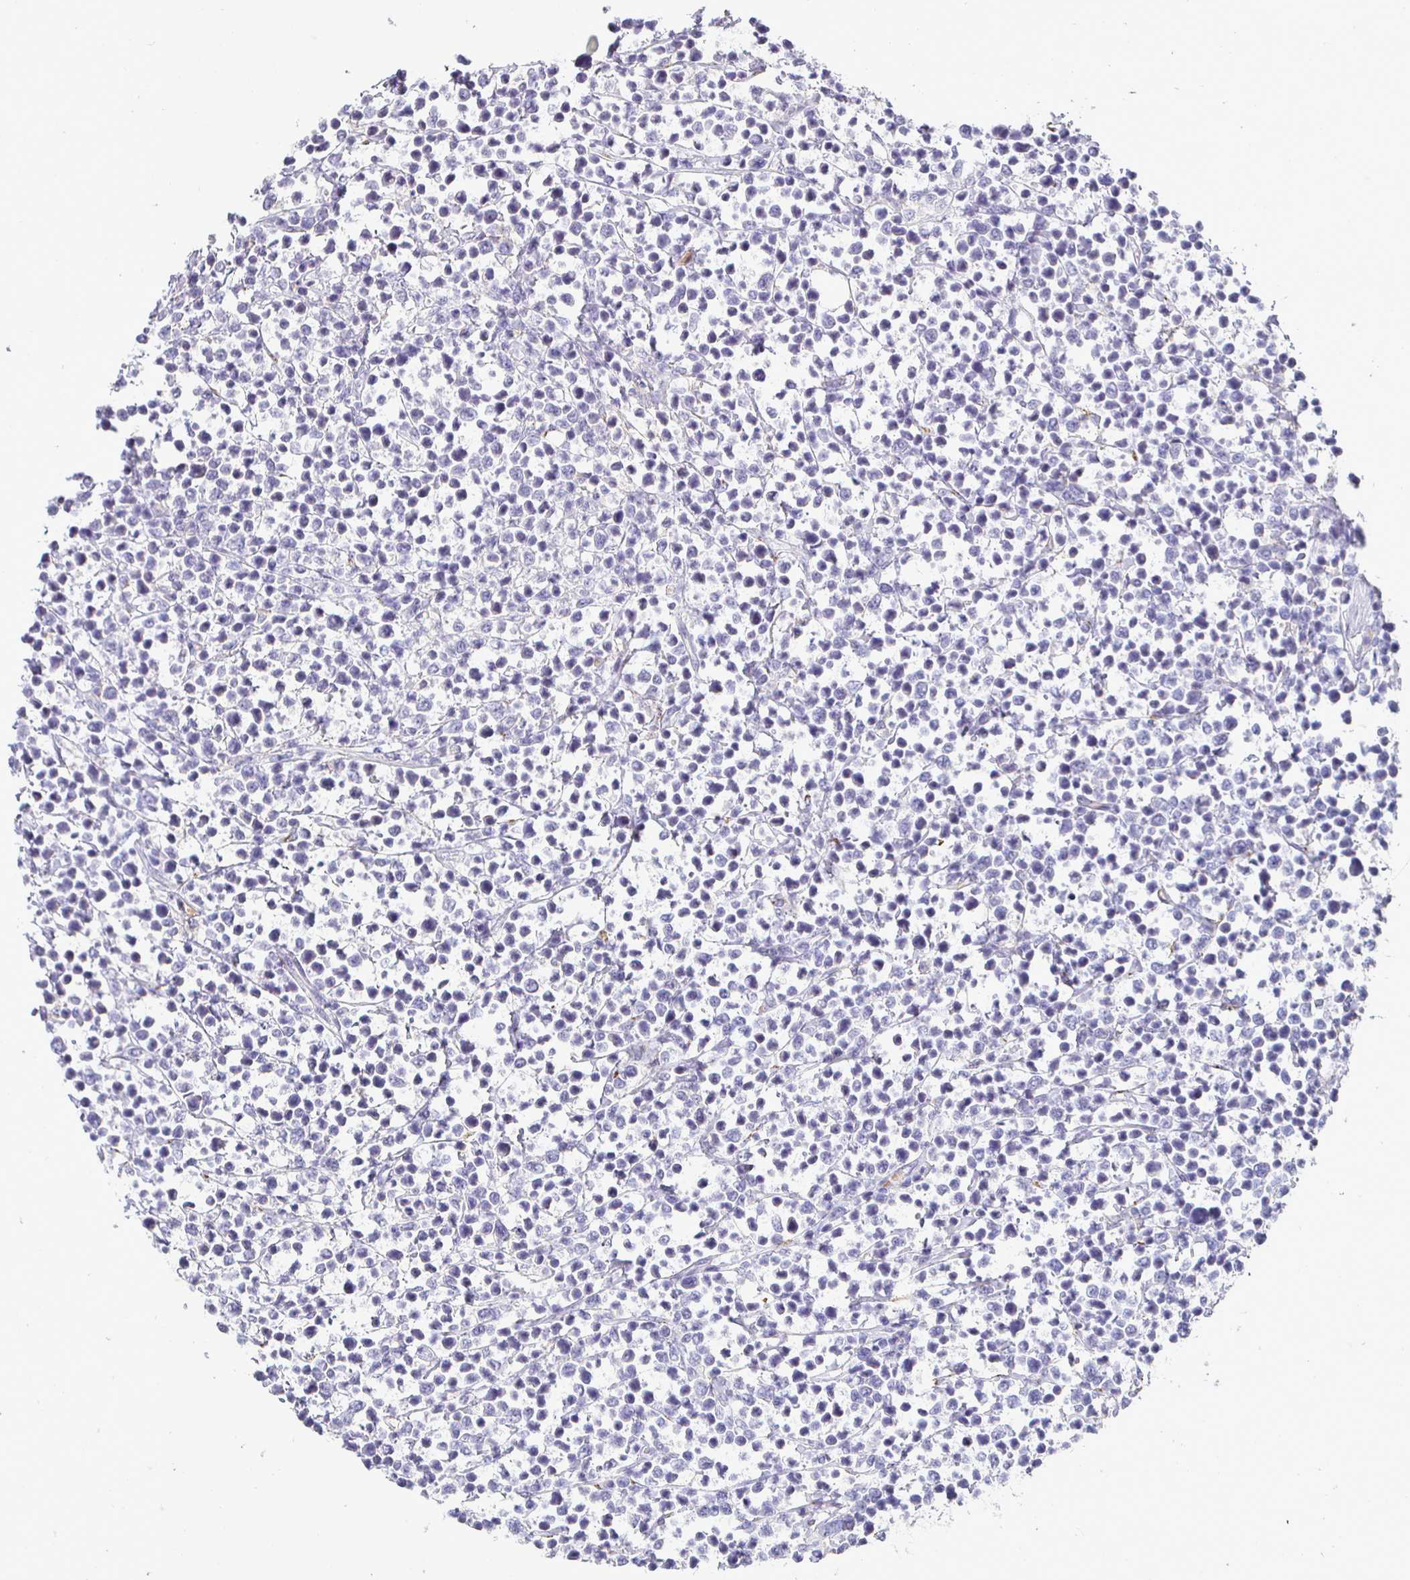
{"staining": {"intensity": "negative", "quantity": "none", "location": "none"}, "tissue": "lymphoma", "cell_type": "Tumor cells", "image_type": "cancer", "snomed": [{"axis": "morphology", "description": "Malignant lymphoma, non-Hodgkin's type, High grade"}, {"axis": "topography", "description": "Soft tissue"}], "caption": "The image shows no staining of tumor cells in malignant lymphoma, non-Hodgkin's type (high-grade). (Stains: DAB (3,3'-diaminobenzidine) immunohistochemistry with hematoxylin counter stain, Microscopy: brightfield microscopy at high magnification).", "gene": "SIRPA", "patient": {"sex": "female", "age": 56}}